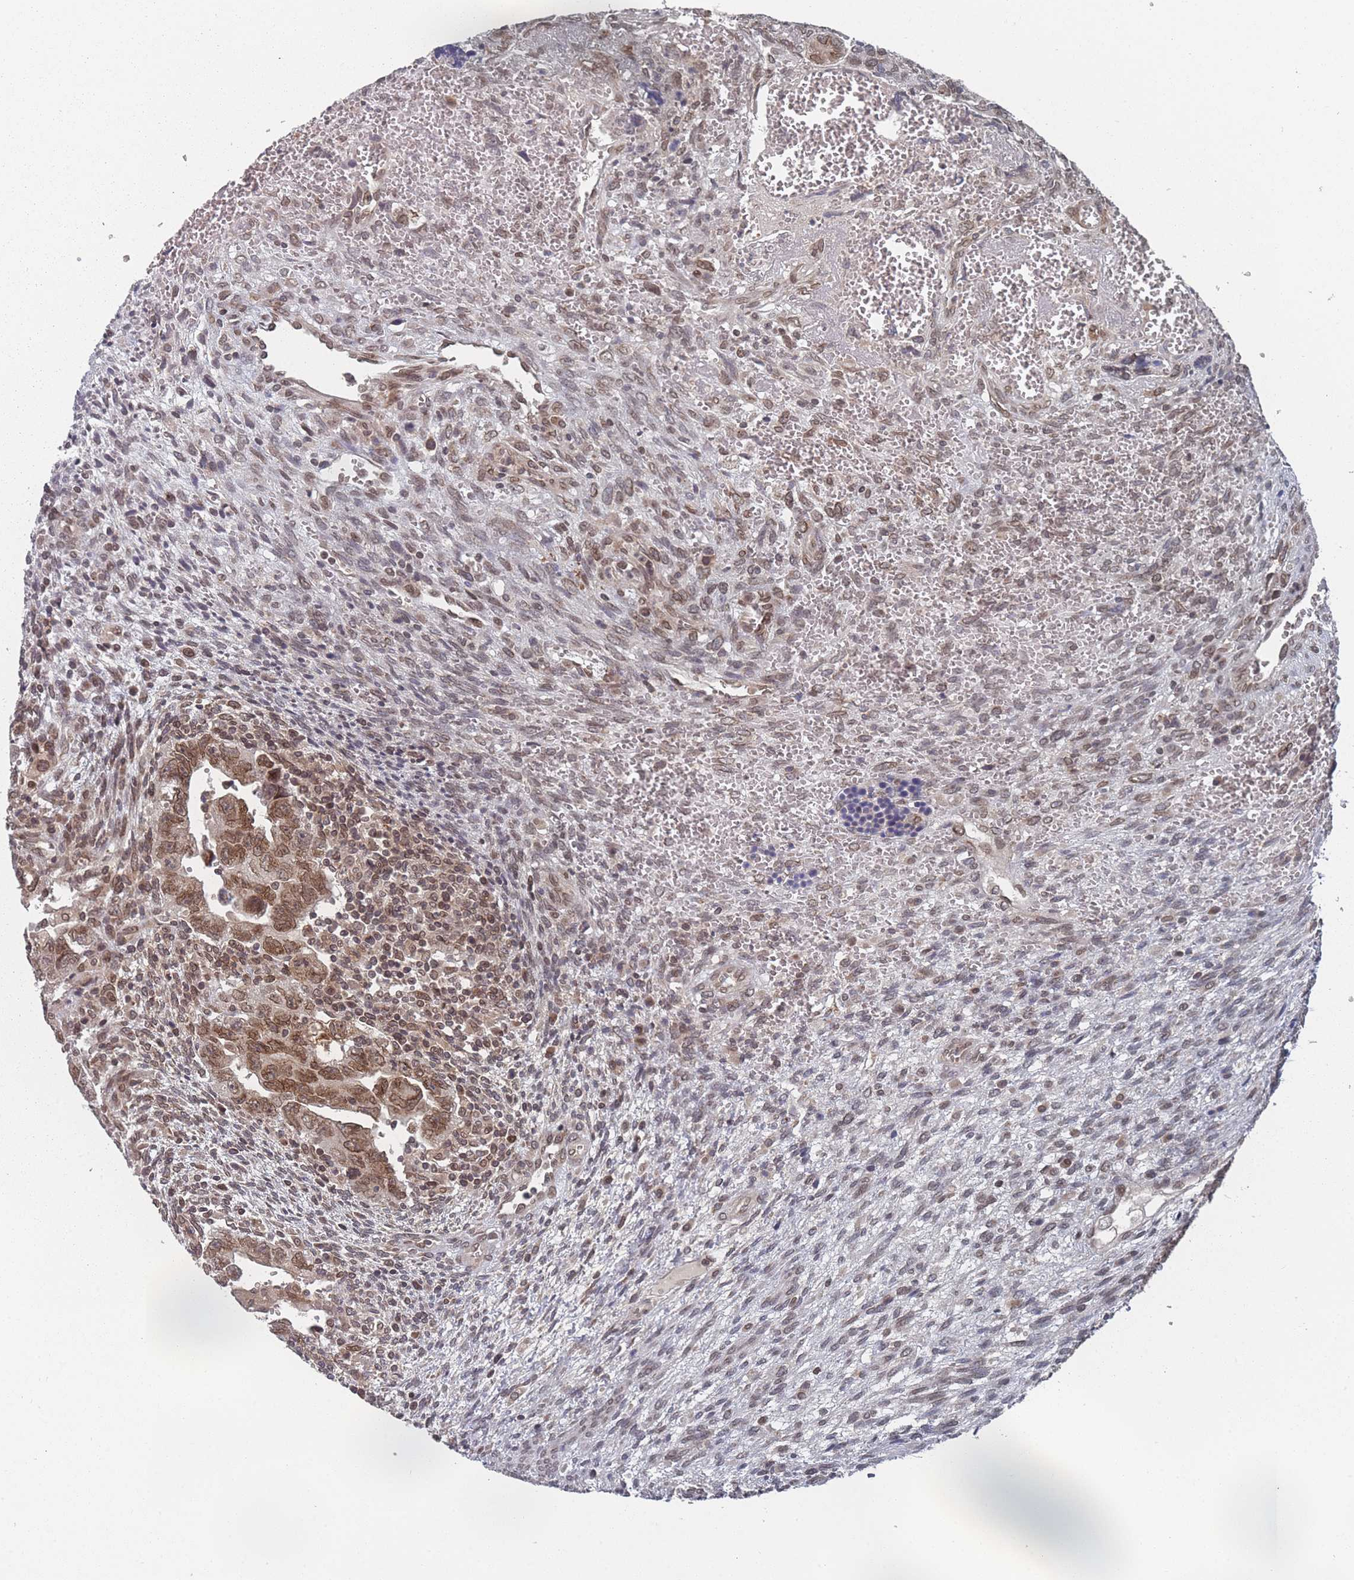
{"staining": {"intensity": "moderate", "quantity": ">75%", "location": "cytoplasmic/membranous,nuclear"}, "tissue": "testis cancer", "cell_type": "Tumor cells", "image_type": "cancer", "snomed": [{"axis": "morphology", "description": "Carcinoma, Embryonal, NOS"}, {"axis": "topography", "description": "Testis"}], "caption": "Embryonal carcinoma (testis) tissue demonstrates moderate cytoplasmic/membranous and nuclear expression in approximately >75% of tumor cells, visualized by immunohistochemistry. Nuclei are stained in blue.", "gene": "TBC1D25", "patient": {"sex": "male", "age": 28}}